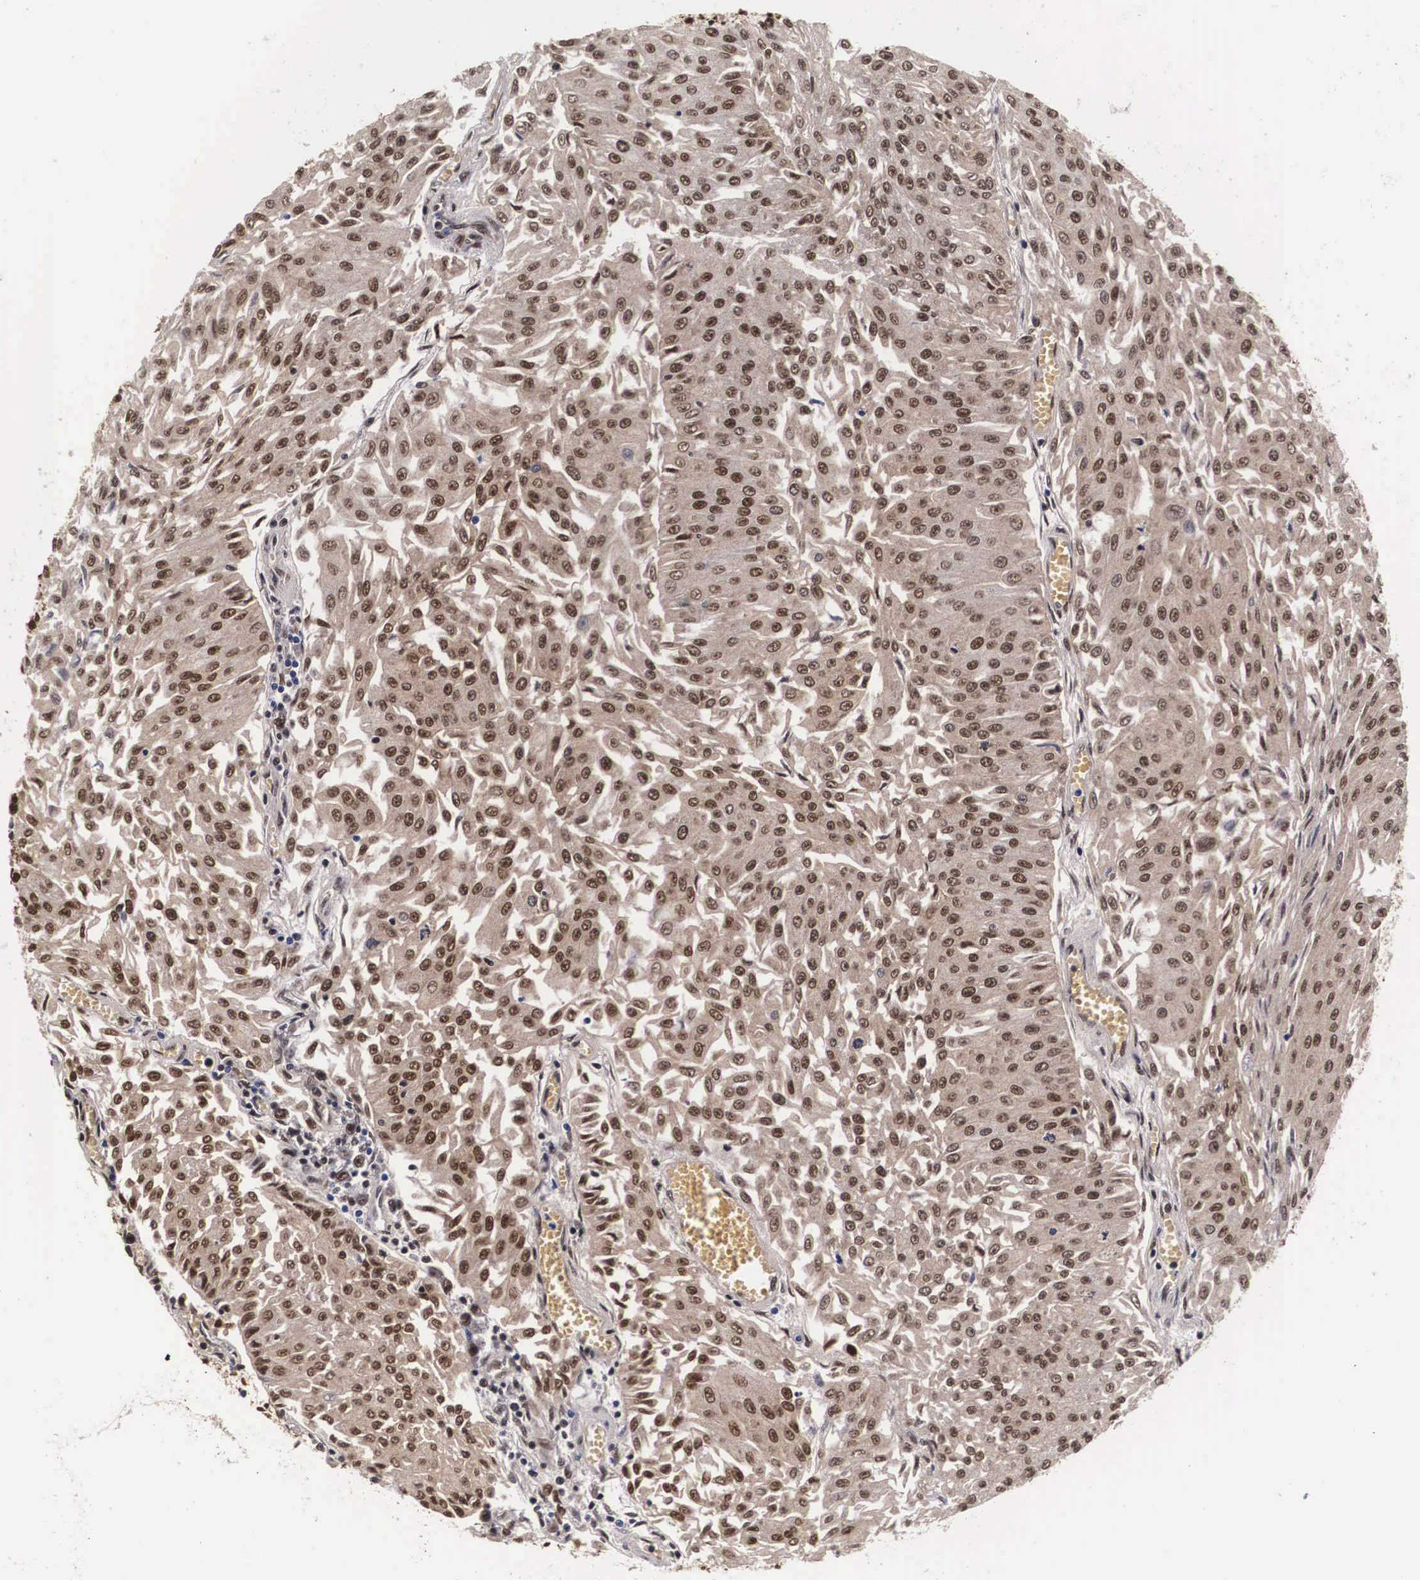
{"staining": {"intensity": "moderate", "quantity": ">75%", "location": "nuclear"}, "tissue": "urothelial cancer", "cell_type": "Tumor cells", "image_type": "cancer", "snomed": [{"axis": "morphology", "description": "Urothelial carcinoma, Low grade"}, {"axis": "topography", "description": "Urinary bladder"}], "caption": "Immunohistochemical staining of urothelial cancer shows moderate nuclear protein expression in about >75% of tumor cells.", "gene": "PABPN1", "patient": {"sex": "male", "age": 86}}